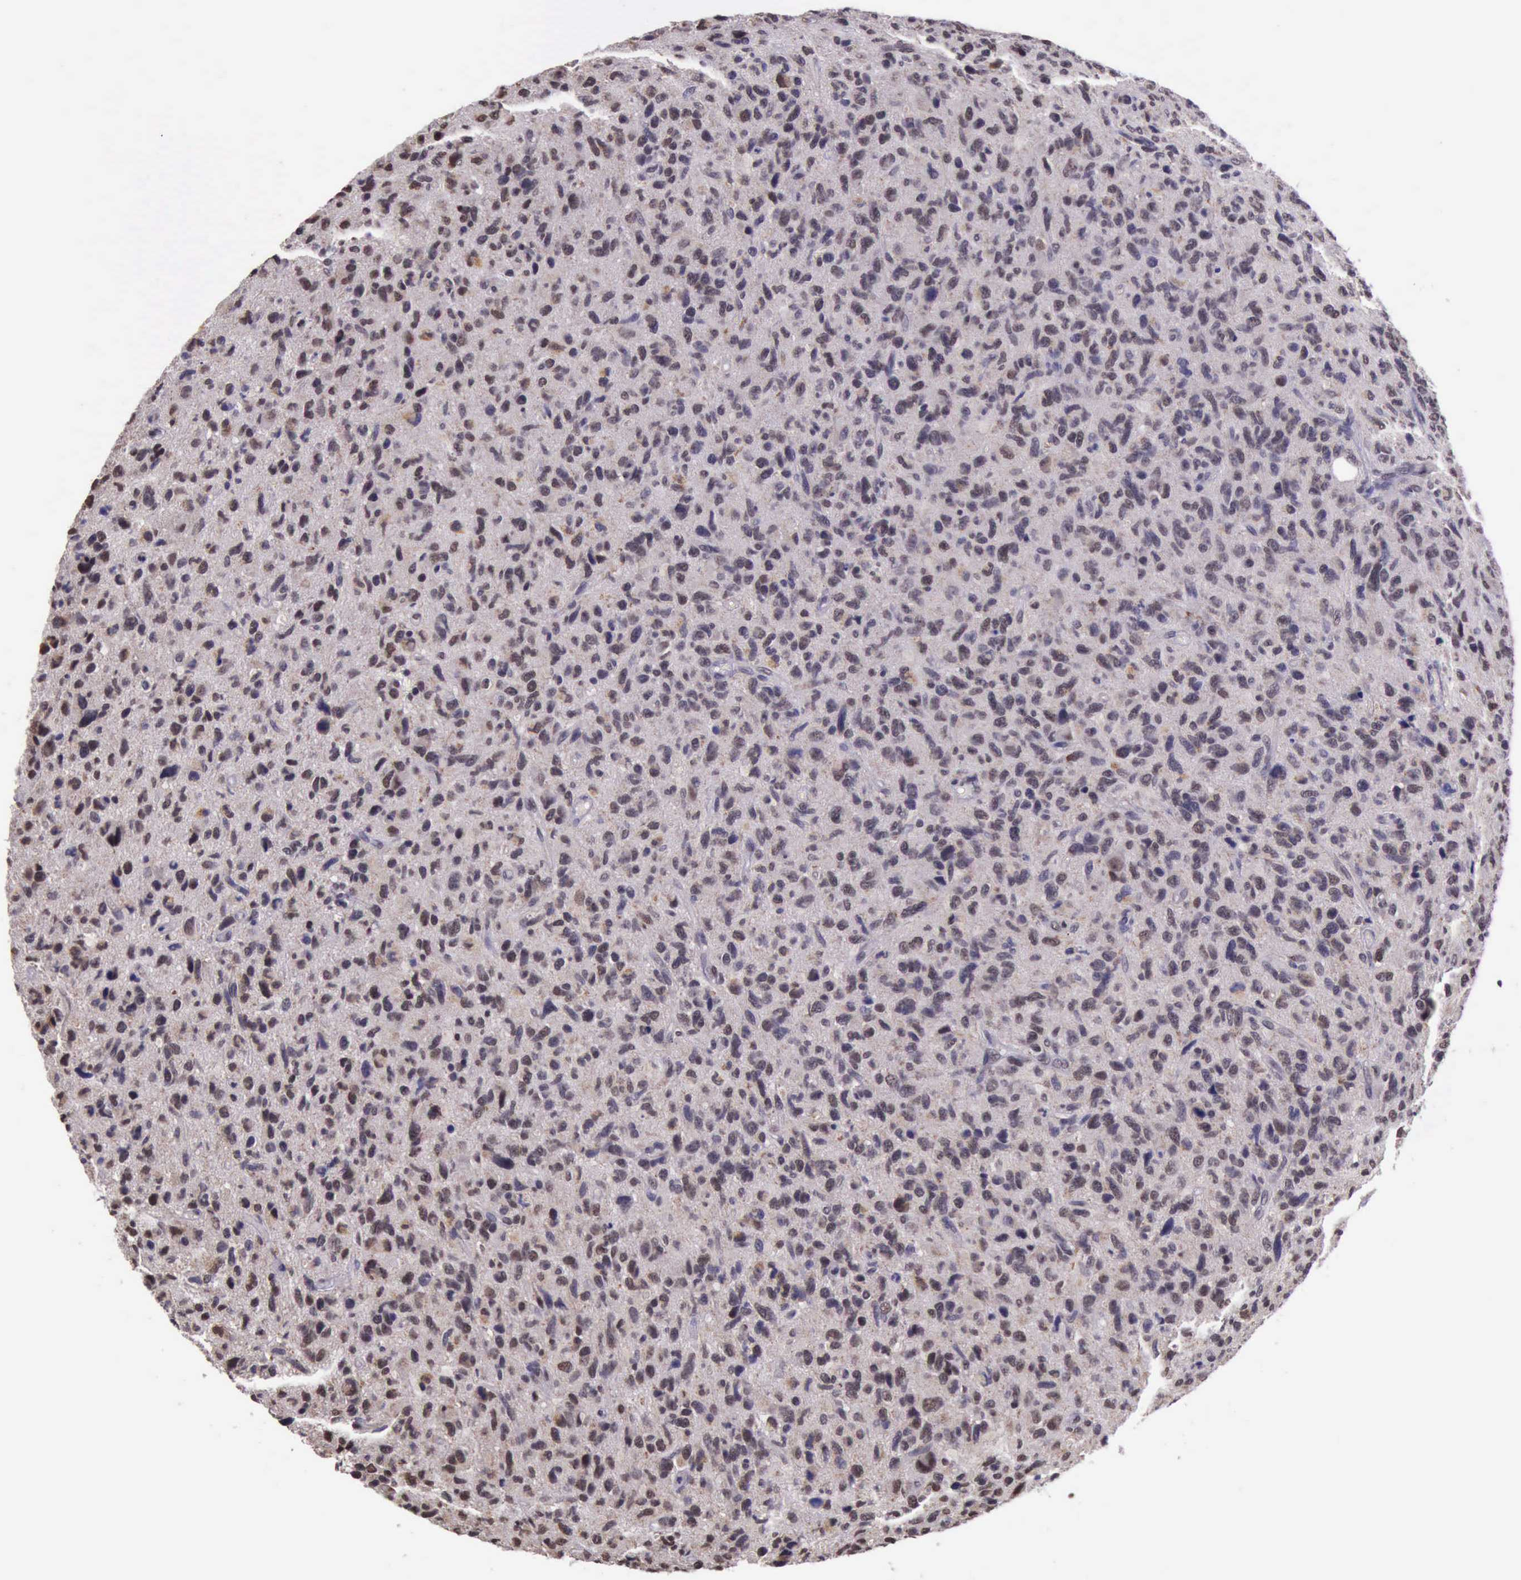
{"staining": {"intensity": "moderate", "quantity": ">75%", "location": "nuclear"}, "tissue": "glioma", "cell_type": "Tumor cells", "image_type": "cancer", "snomed": [{"axis": "morphology", "description": "Glioma, malignant, High grade"}, {"axis": "topography", "description": "Brain"}], "caption": "High-magnification brightfield microscopy of malignant glioma (high-grade) stained with DAB (brown) and counterstained with hematoxylin (blue). tumor cells exhibit moderate nuclear expression is appreciated in about>75% of cells.", "gene": "PRPF39", "patient": {"sex": "female", "age": 60}}